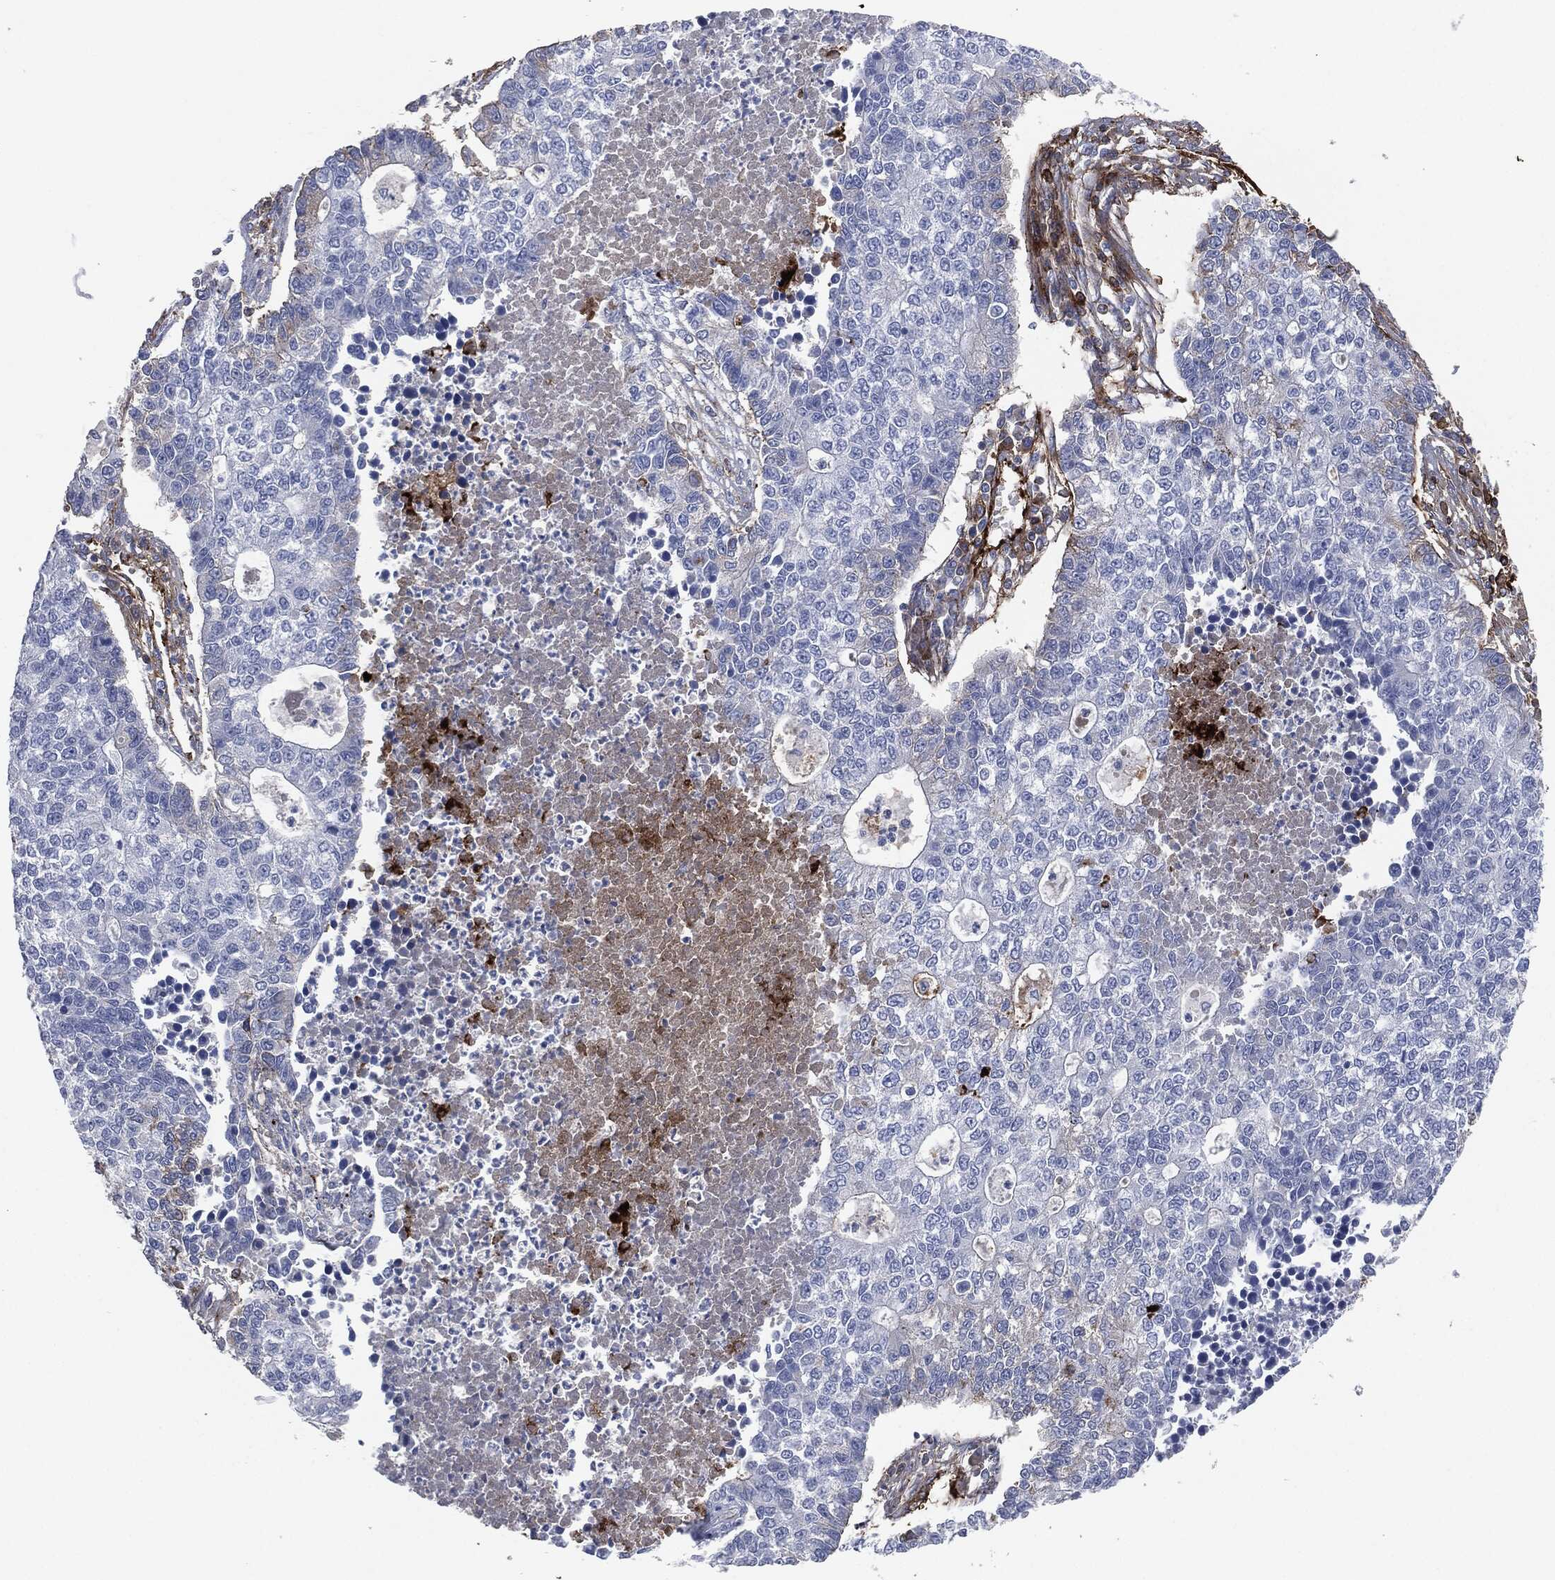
{"staining": {"intensity": "negative", "quantity": "none", "location": "none"}, "tissue": "lung cancer", "cell_type": "Tumor cells", "image_type": "cancer", "snomed": [{"axis": "morphology", "description": "Adenocarcinoma, NOS"}, {"axis": "topography", "description": "Lung"}], "caption": "An image of human lung cancer is negative for staining in tumor cells.", "gene": "APOB", "patient": {"sex": "male", "age": 57}}